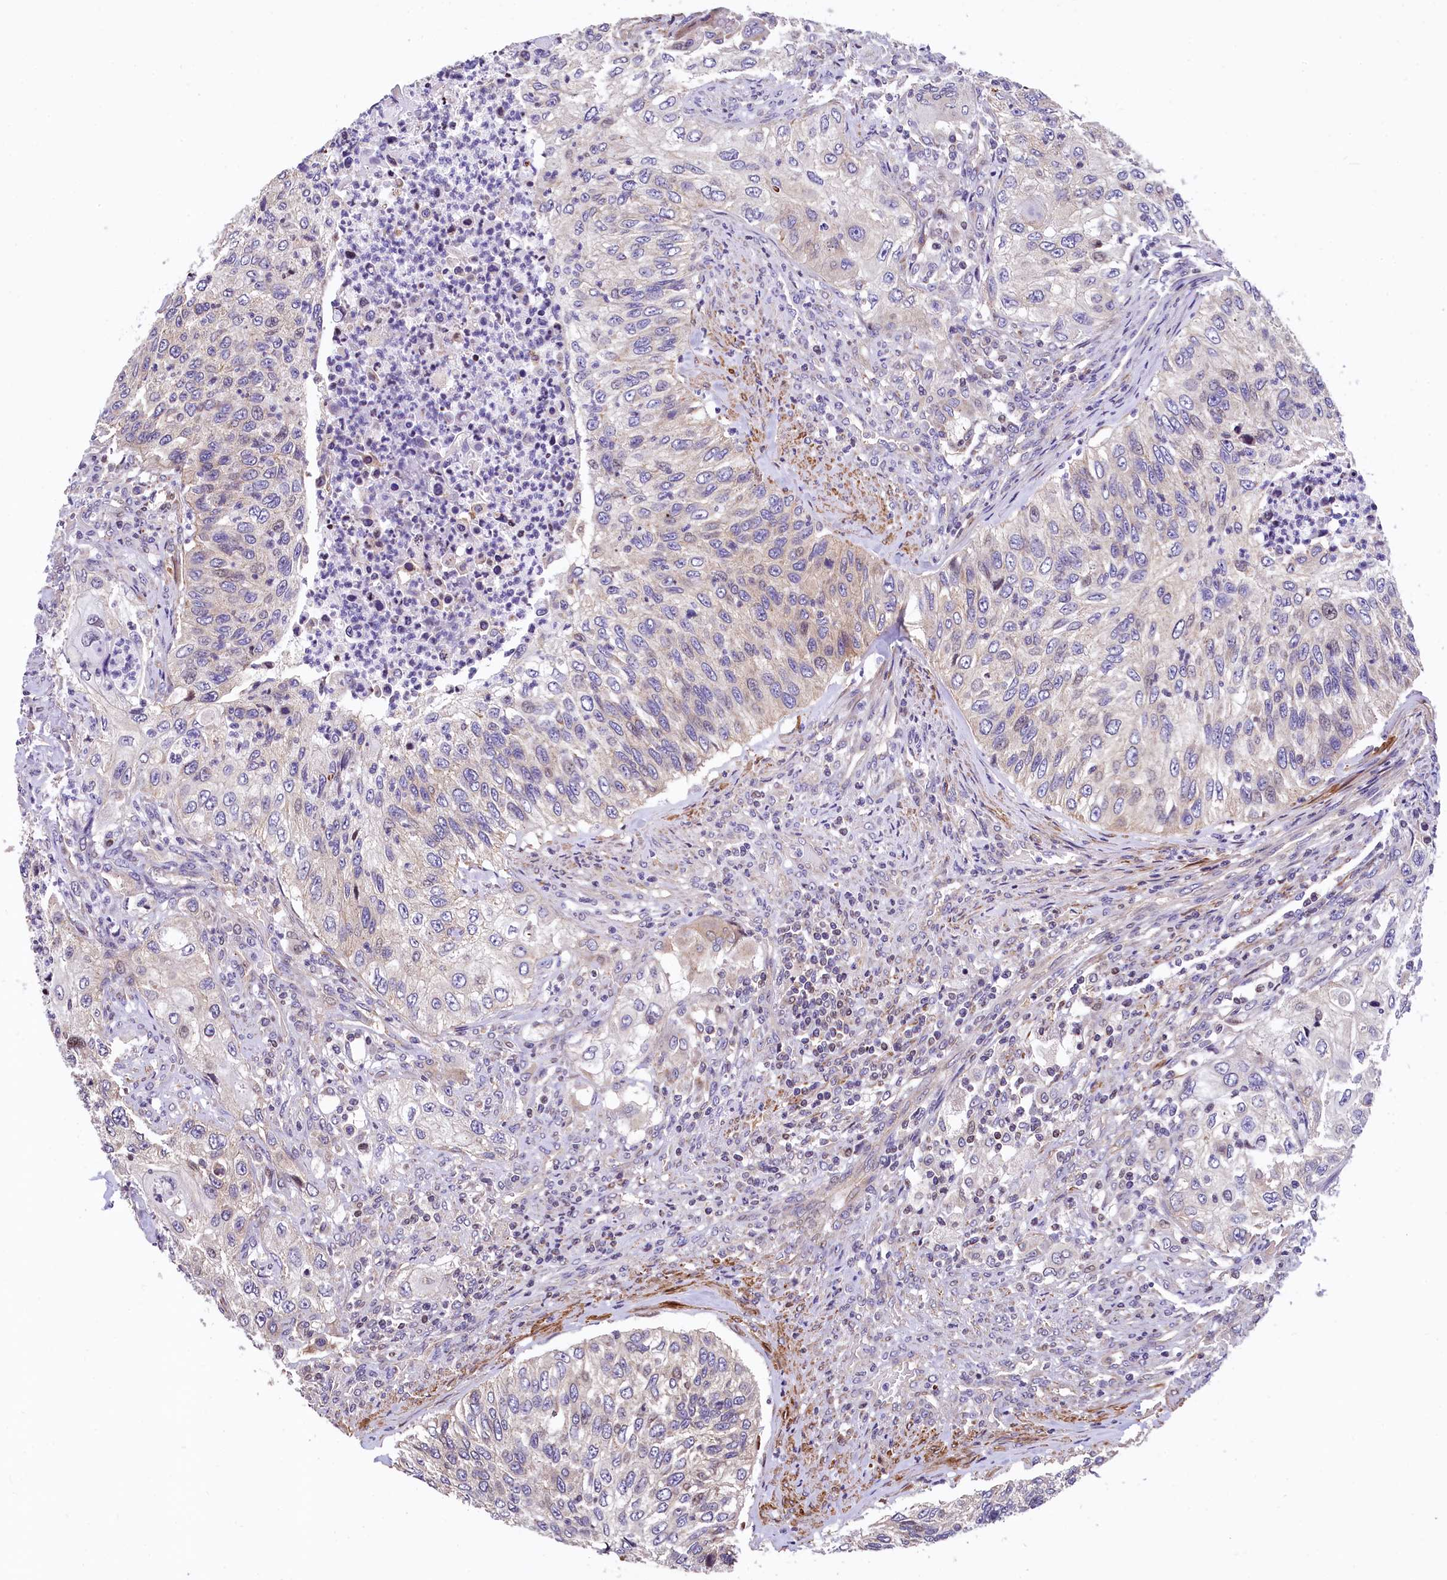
{"staining": {"intensity": "weak", "quantity": "<25%", "location": "cytoplasmic/membranous"}, "tissue": "urothelial cancer", "cell_type": "Tumor cells", "image_type": "cancer", "snomed": [{"axis": "morphology", "description": "Urothelial carcinoma, High grade"}, {"axis": "topography", "description": "Urinary bladder"}], "caption": "Tumor cells are negative for protein expression in human urothelial carcinoma (high-grade).", "gene": "ZNF2", "patient": {"sex": "female", "age": 60}}